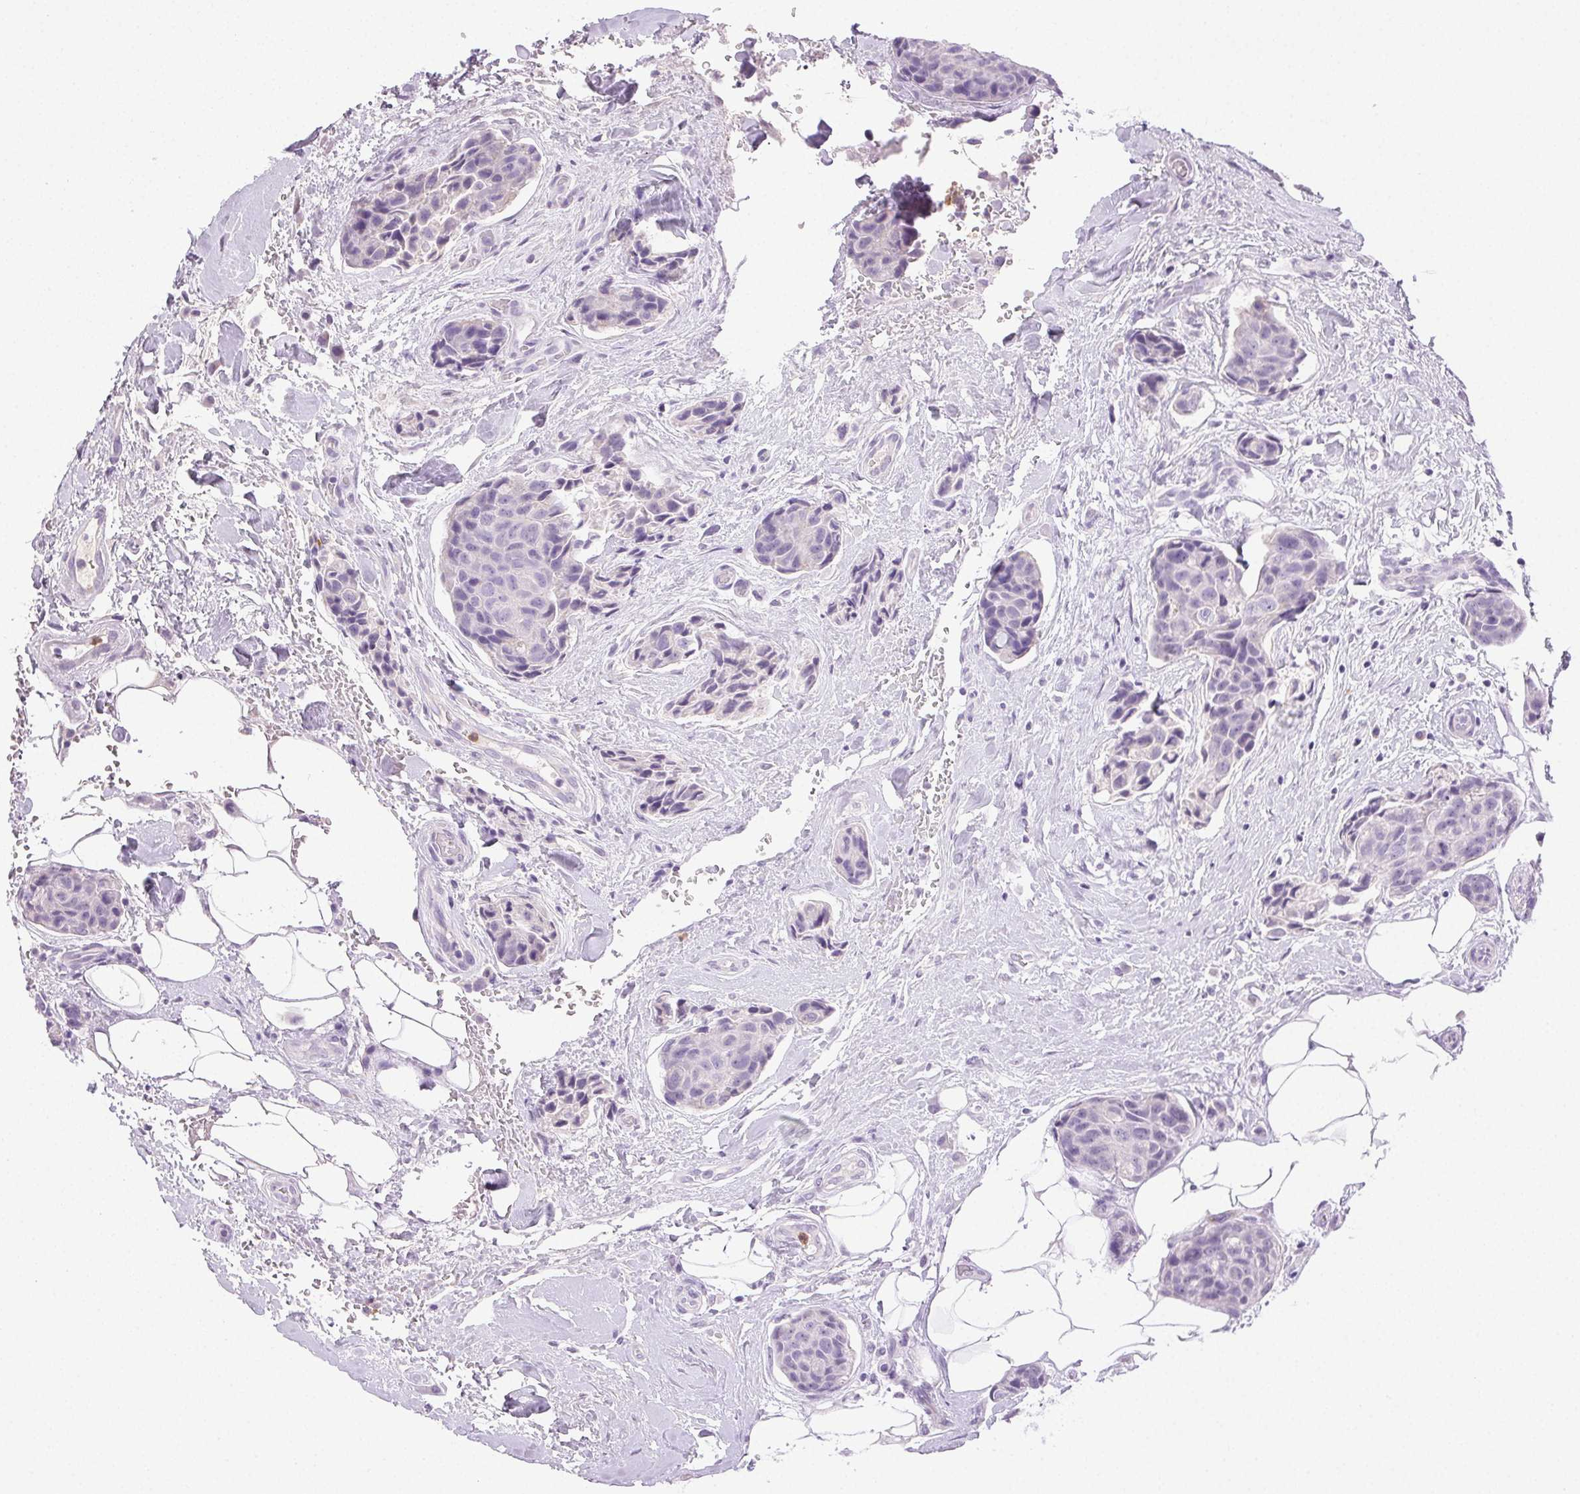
{"staining": {"intensity": "negative", "quantity": "none", "location": "none"}, "tissue": "breast cancer", "cell_type": "Tumor cells", "image_type": "cancer", "snomed": [{"axis": "morphology", "description": "Duct carcinoma"}, {"axis": "topography", "description": "Breast"}, {"axis": "topography", "description": "Lymph node"}], "caption": "Breast cancer (invasive ductal carcinoma) was stained to show a protein in brown. There is no significant positivity in tumor cells. The staining is performed using DAB (3,3'-diaminobenzidine) brown chromogen with nuclei counter-stained in using hematoxylin.", "gene": "EMX2", "patient": {"sex": "female", "age": 80}}